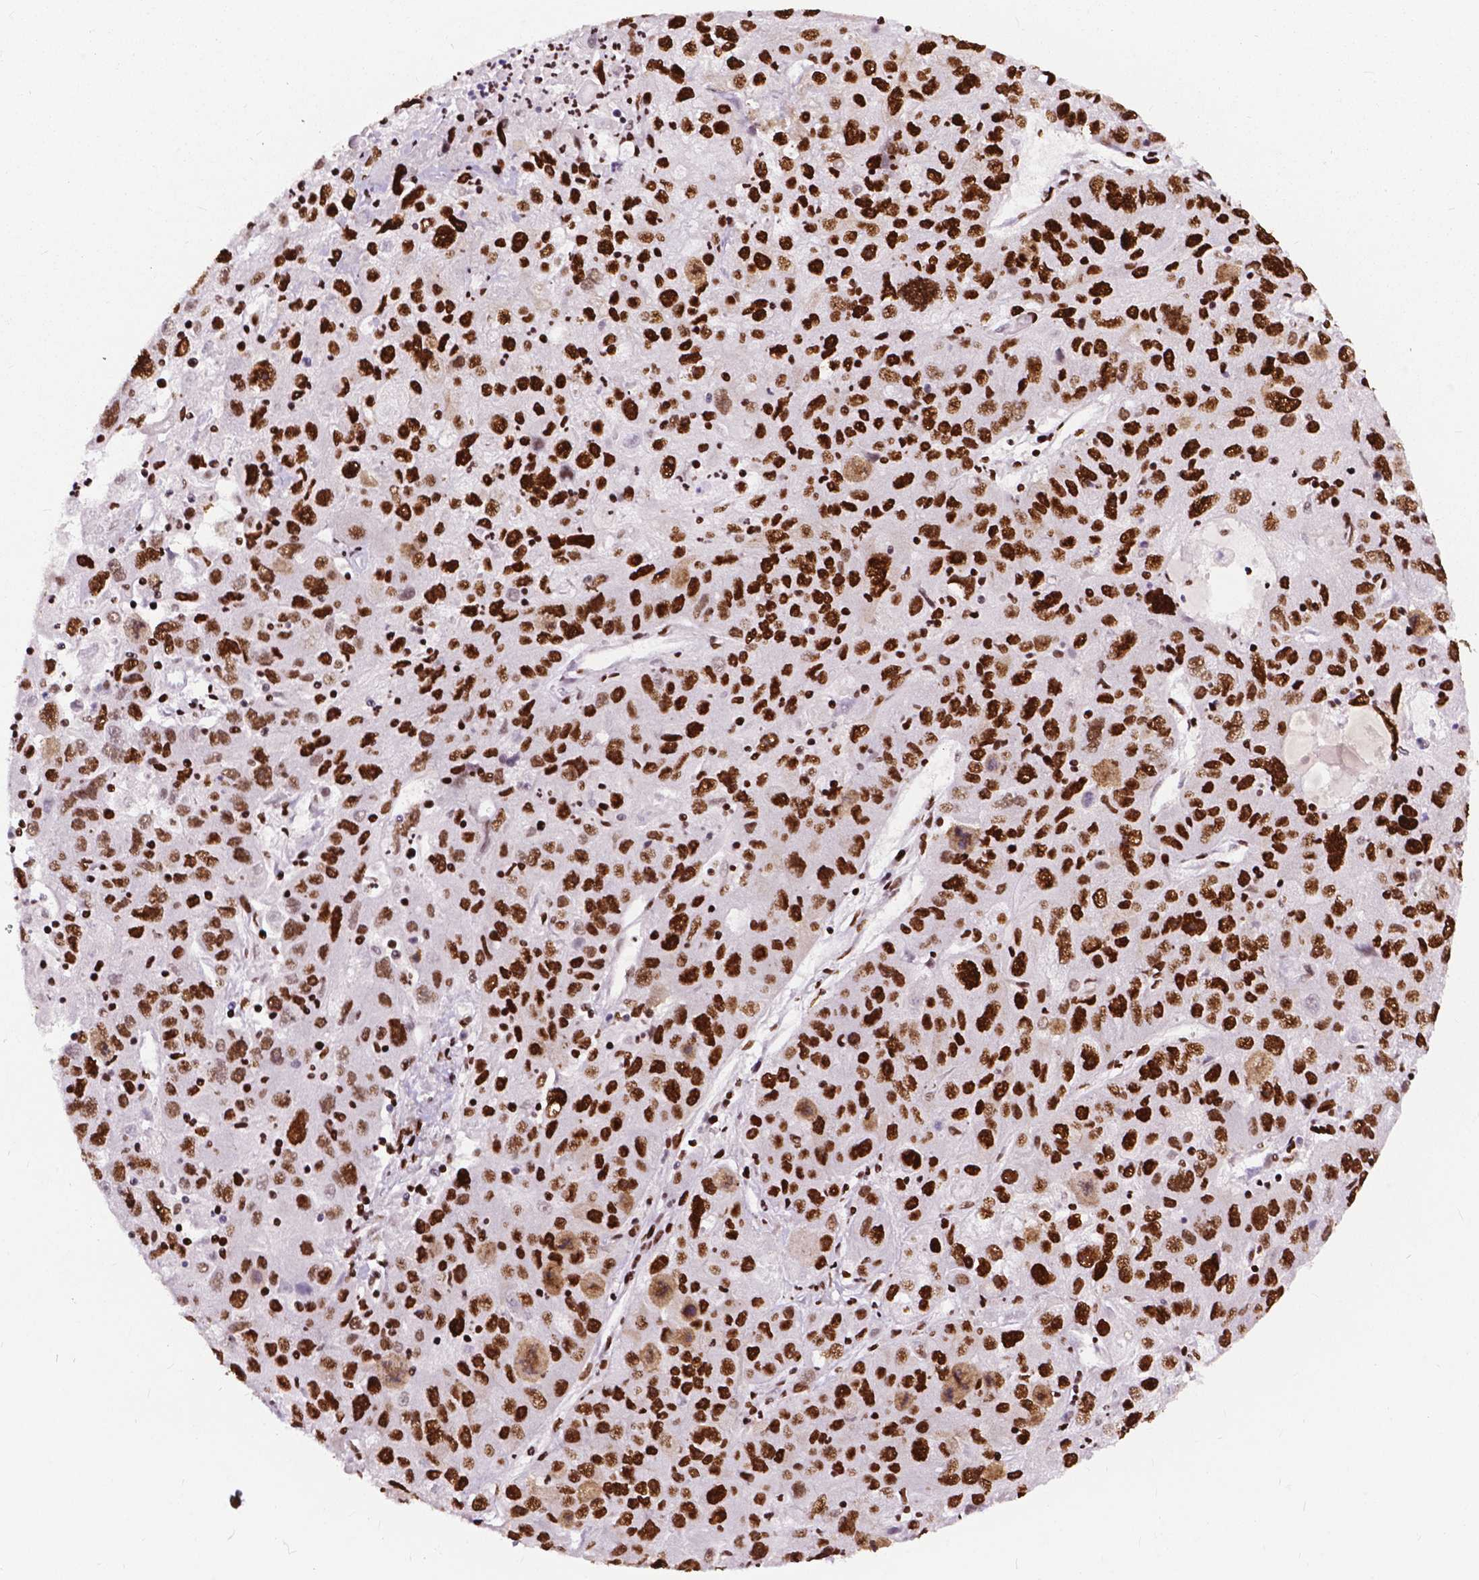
{"staining": {"intensity": "strong", "quantity": ">75%", "location": "nuclear"}, "tissue": "stomach cancer", "cell_type": "Tumor cells", "image_type": "cancer", "snomed": [{"axis": "morphology", "description": "Adenocarcinoma, NOS"}, {"axis": "topography", "description": "Stomach"}], "caption": "This is an image of immunohistochemistry (IHC) staining of stomach cancer, which shows strong staining in the nuclear of tumor cells.", "gene": "SMIM5", "patient": {"sex": "male", "age": 56}}